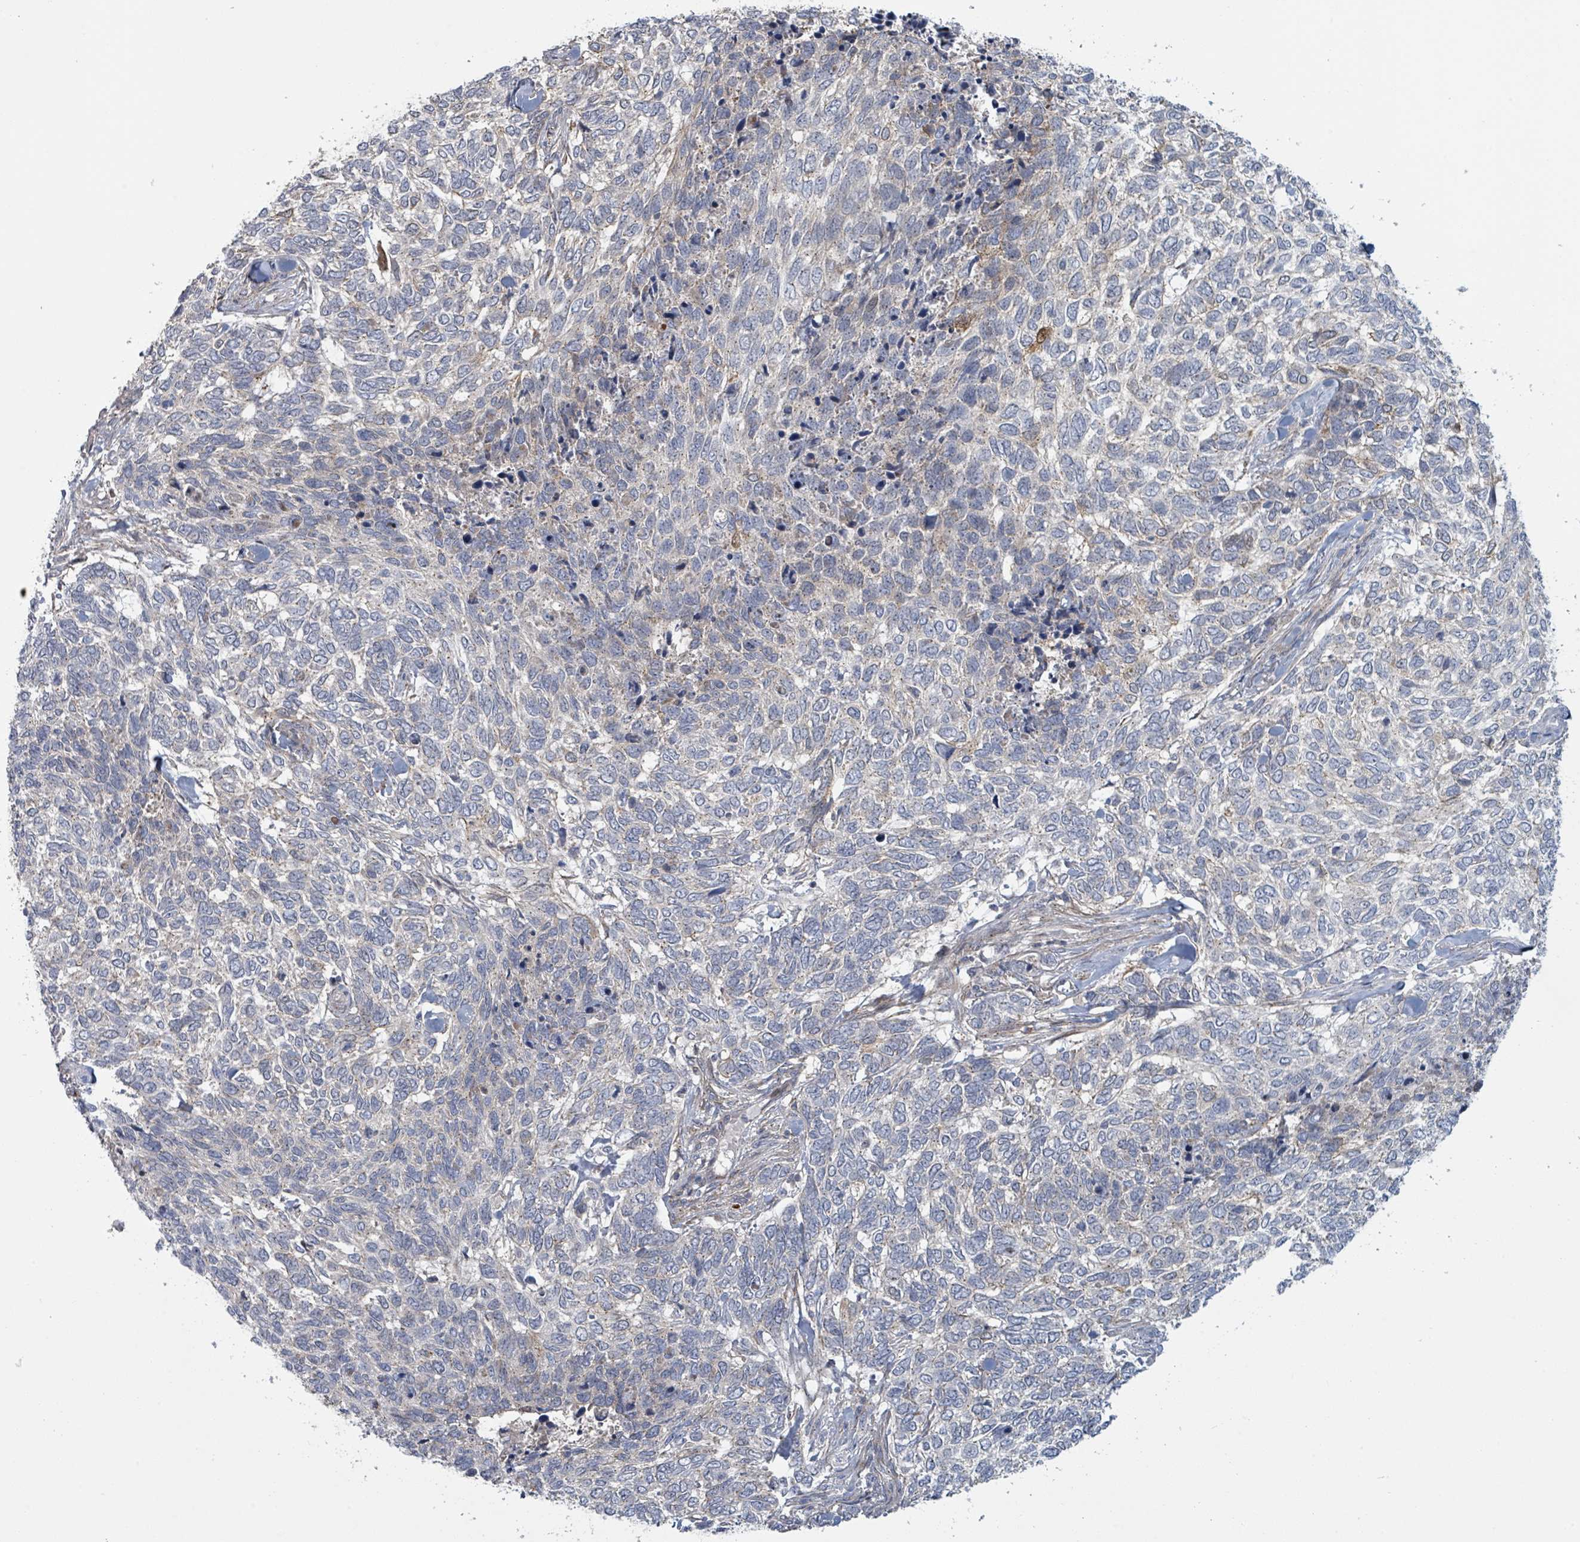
{"staining": {"intensity": "negative", "quantity": "none", "location": "none"}, "tissue": "skin cancer", "cell_type": "Tumor cells", "image_type": "cancer", "snomed": [{"axis": "morphology", "description": "Basal cell carcinoma"}, {"axis": "topography", "description": "Skin"}], "caption": "Immunohistochemistry micrograph of human basal cell carcinoma (skin) stained for a protein (brown), which exhibits no positivity in tumor cells. (Brightfield microscopy of DAB (3,3'-diaminobenzidine) IHC at high magnification).", "gene": "COL5A3", "patient": {"sex": "female", "age": 65}}